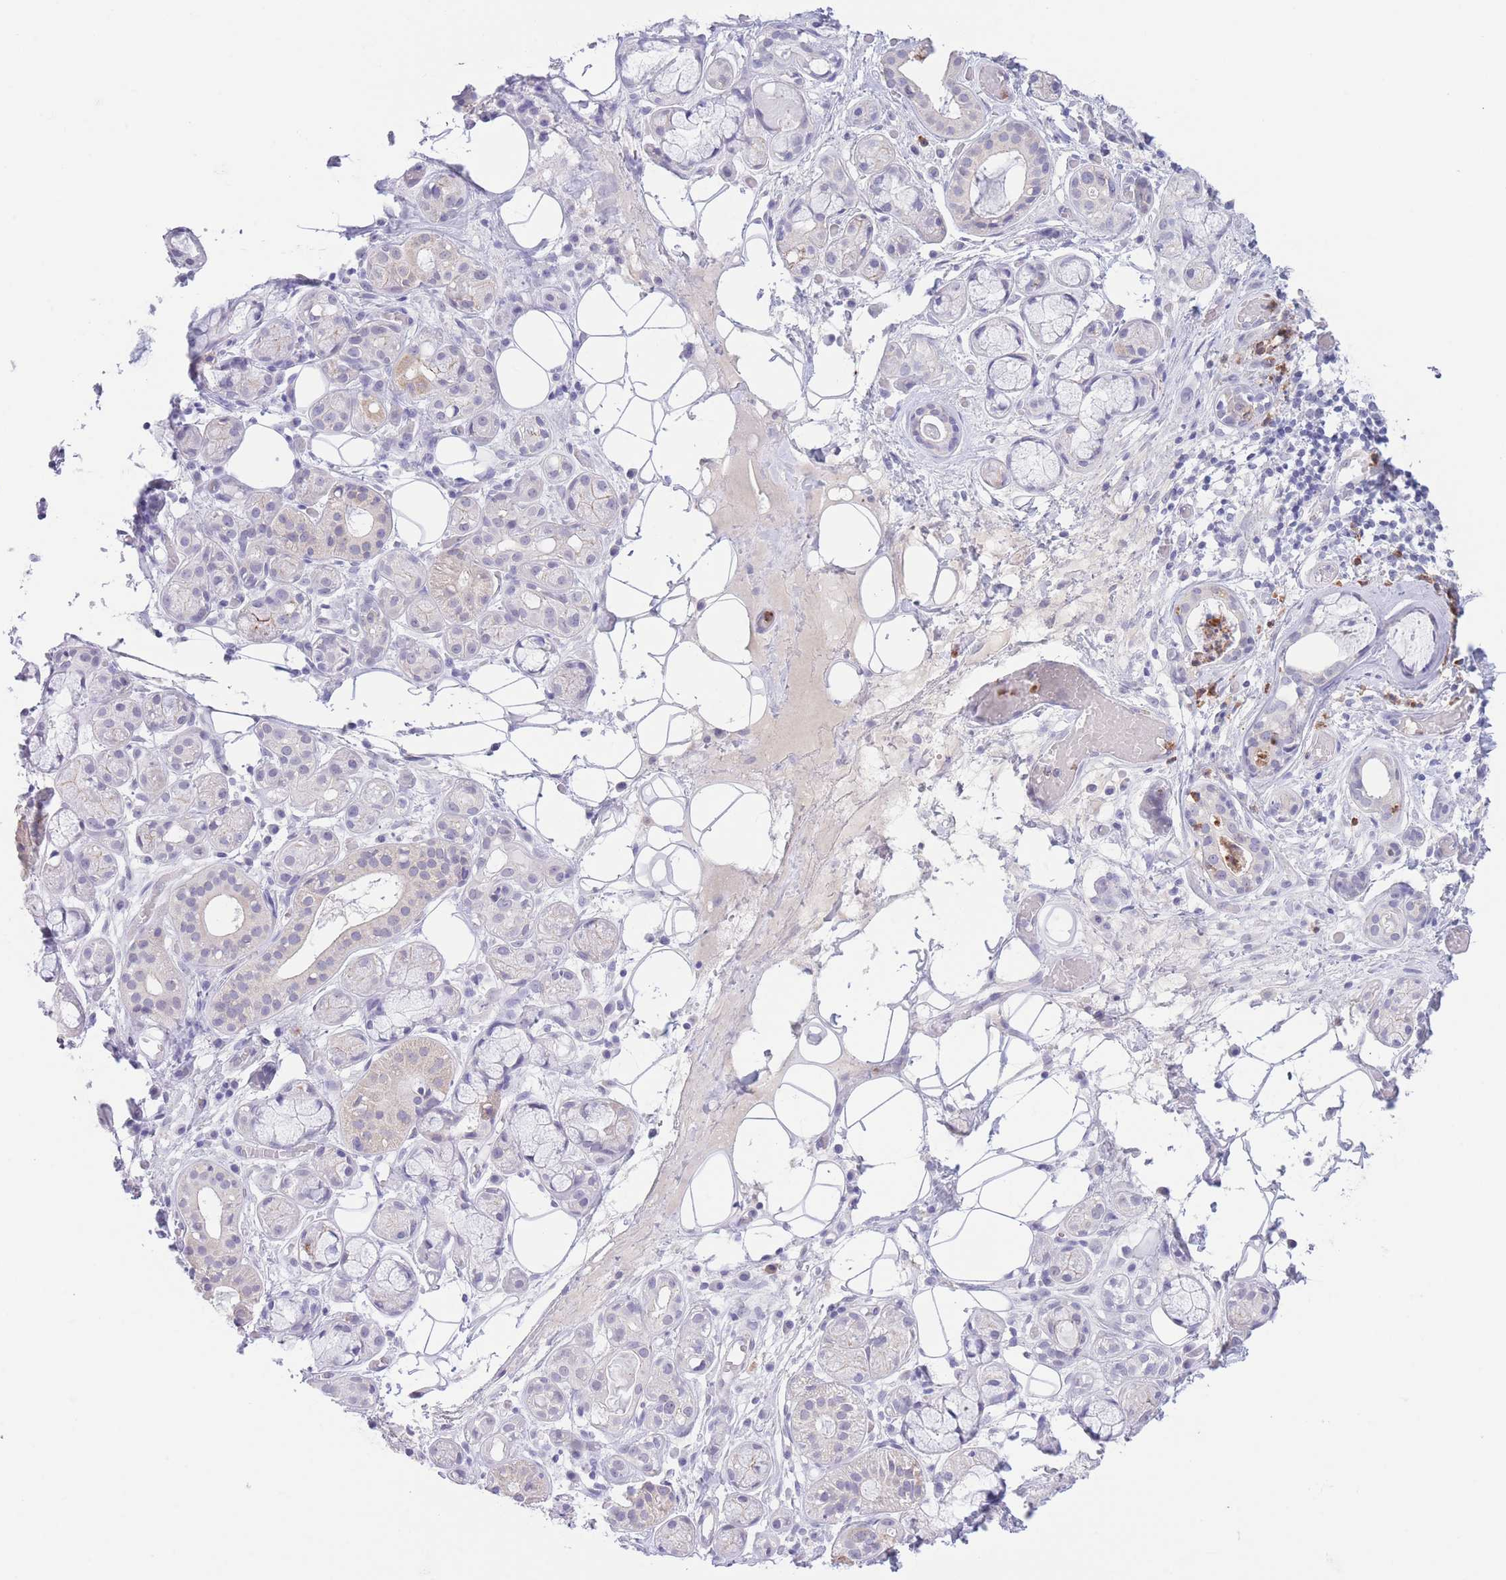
{"staining": {"intensity": "weak", "quantity": "<25%", "location": "cytoplasmic/membranous"}, "tissue": "salivary gland", "cell_type": "Glandular cells", "image_type": "normal", "snomed": [{"axis": "morphology", "description": "Normal tissue, NOS"}, {"axis": "topography", "description": "Salivary gland"}], "caption": "Protein analysis of benign salivary gland reveals no significant expression in glandular cells. (Immunohistochemistry, brightfield microscopy, high magnification).", "gene": "LCLAT1", "patient": {"sex": "male", "age": 82}}